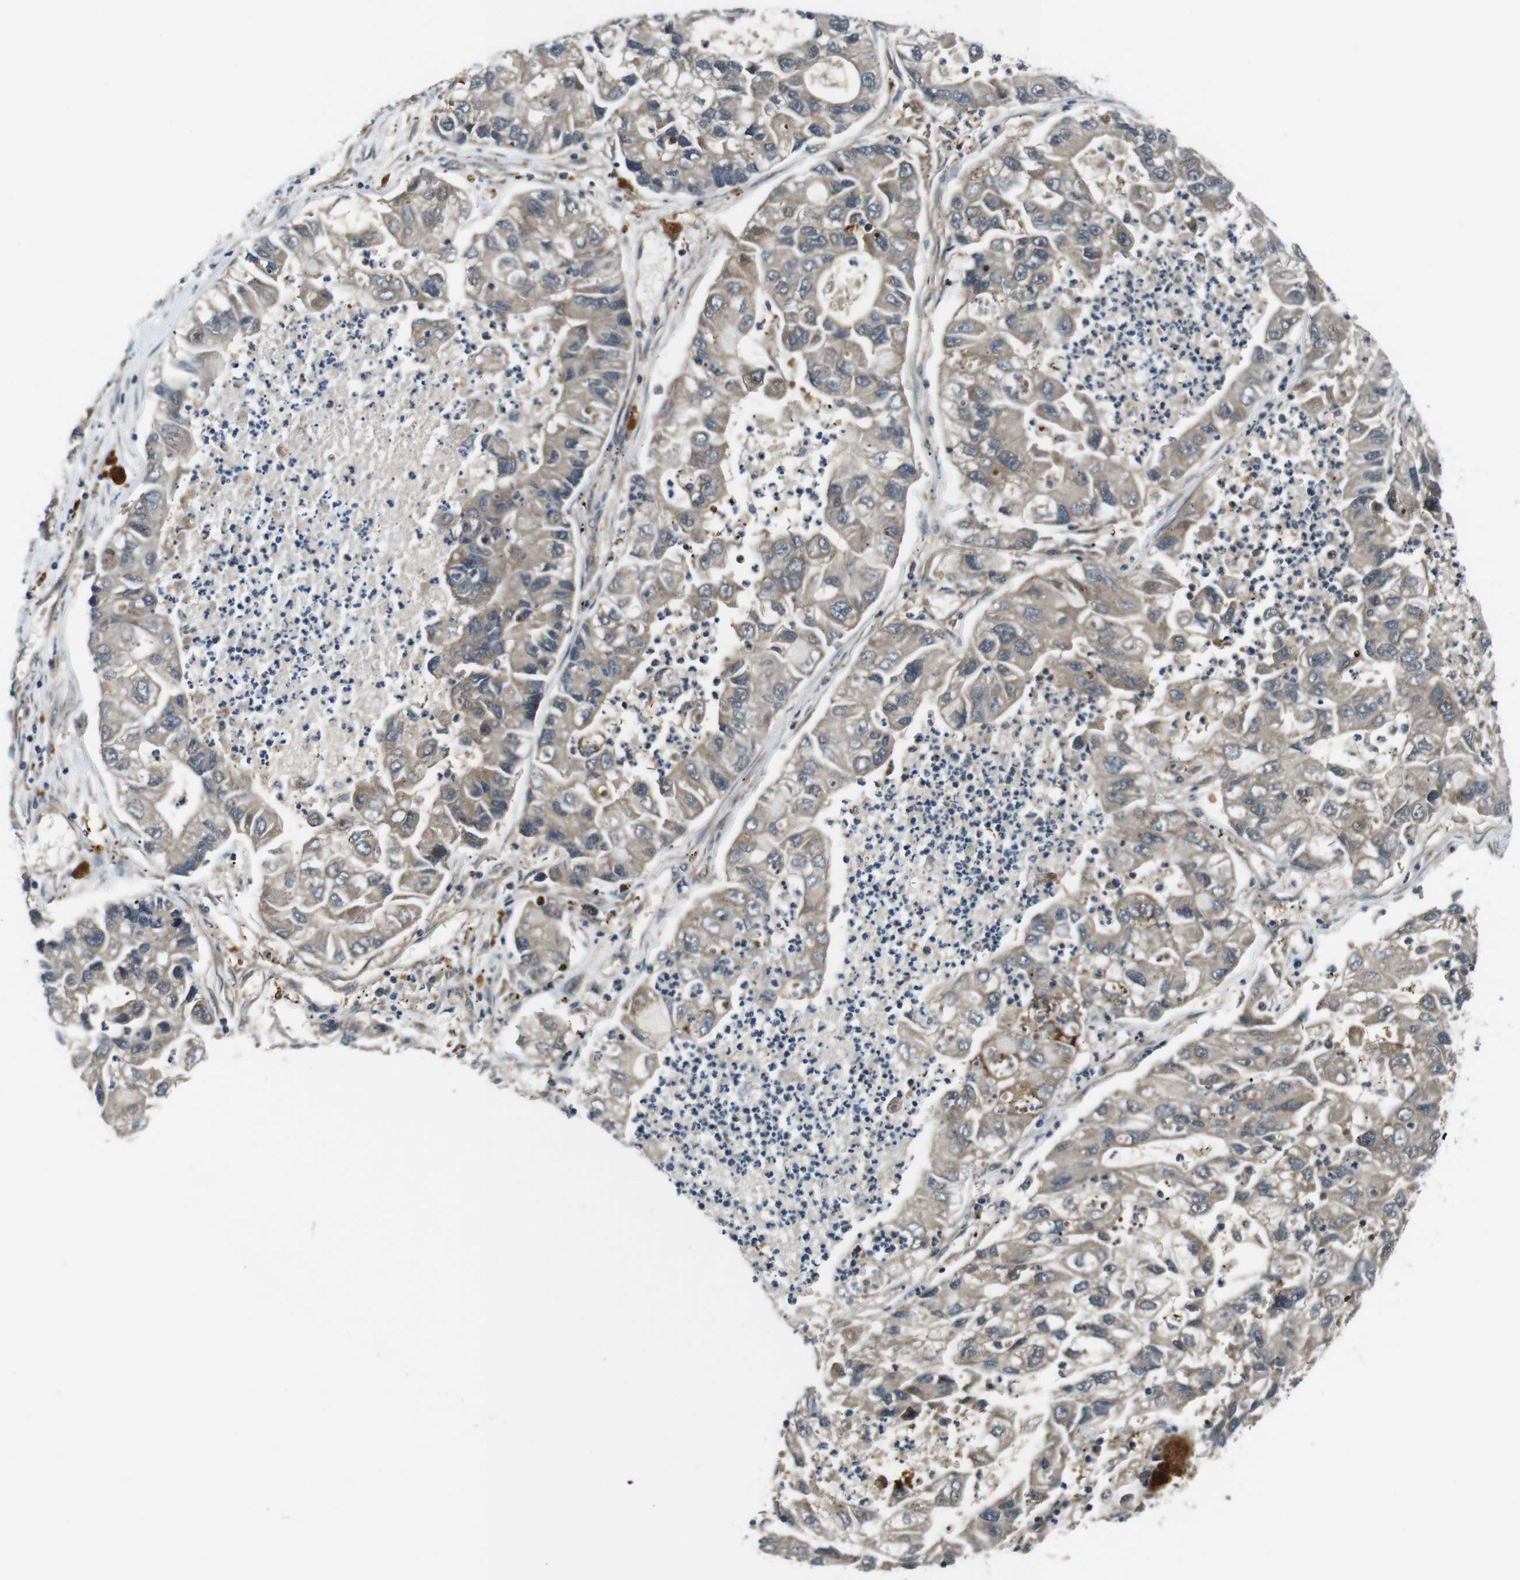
{"staining": {"intensity": "weak", "quantity": ">75%", "location": "cytoplasmic/membranous"}, "tissue": "lung cancer", "cell_type": "Tumor cells", "image_type": "cancer", "snomed": [{"axis": "morphology", "description": "Adenocarcinoma, NOS"}, {"axis": "topography", "description": "Lung"}], "caption": "Tumor cells demonstrate weak cytoplasmic/membranous staining in approximately >75% of cells in lung cancer (adenocarcinoma). The protein of interest is shown in brown color, while the nuclei are stained blue.", "gene": "LRP5", "patient": {"sex": "female", "age": 51}}